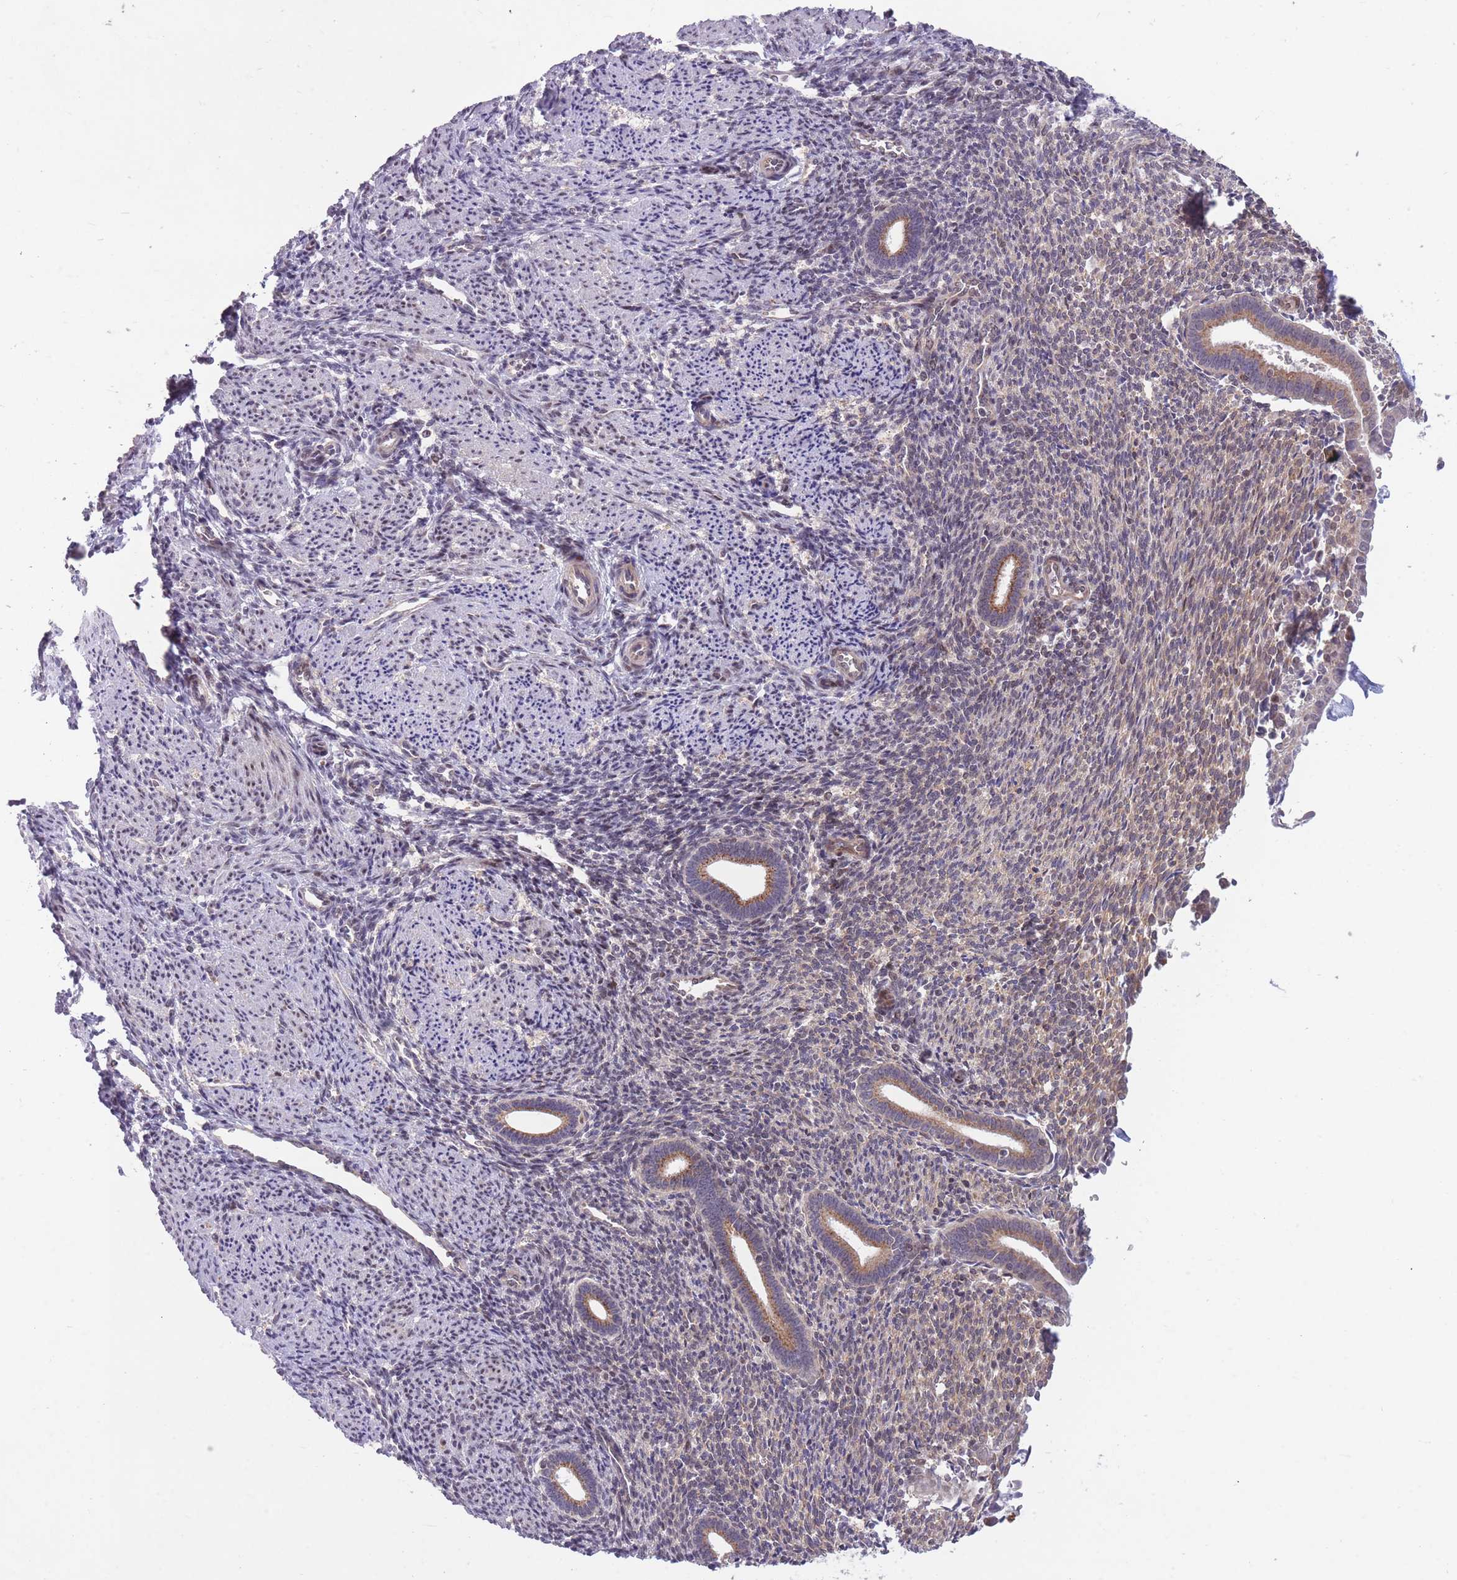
{"staining": {"intensity": "moderate", "quantity": "<25%", "location": "nuclear"}, "tissue": "endometrium", "cell_type": "Cells in endometrial stroma", "image_type": "normal", "snomed": [{"axis": "morphology", "description": "Normal tissue, NOS"}, {"axis": "topography", "description": "Endometrium"}], "caption": "This micrograph exhibits IHC staining of benign human endometrium, with low moderate nuclear positivity in approximately <25% of cells in endometrial stroma.", "gene": "DPYSL4", "patient": {"sex": "female", "age": 32}}